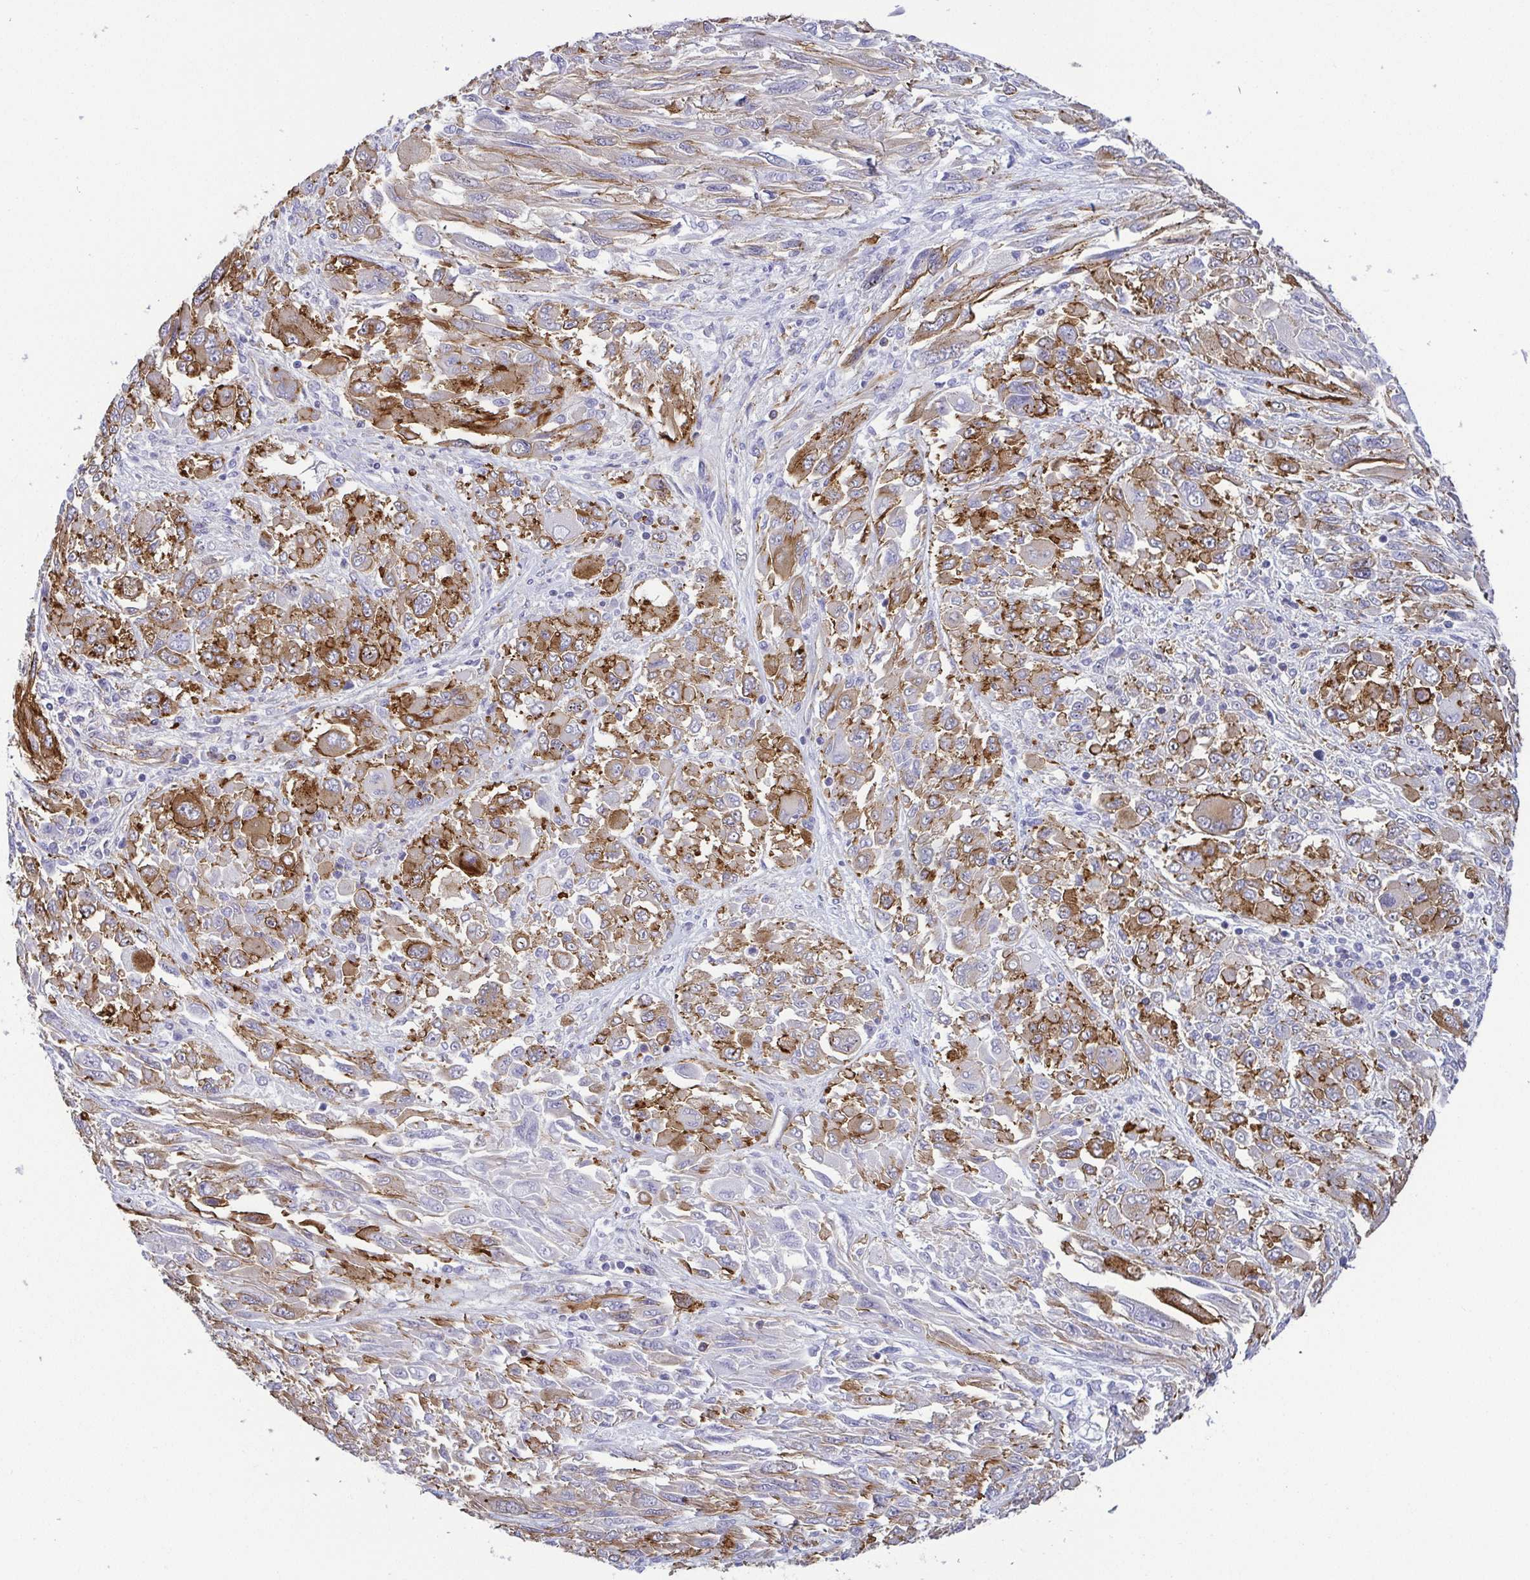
{"staining": {"intensity": "moderate", "quantity": ">75%", "location": "cytoplasmic/membranous"}, "tissue": "melanoma", "cell_type": "Tumor cells", "image_type": "cancer", "snomed": [{"axis": "morphology", "description": "Malignant melanoma, NOS"}, {"axis": "topography", "description": "Skin"}], "caption": "The immunohistochemical stain highlights moderate cytoplasmic/membranous expression in tumor cells of melanoma tissue.", "gene": "LIMA1", "patient": {"sex": "female", "age": 91}}